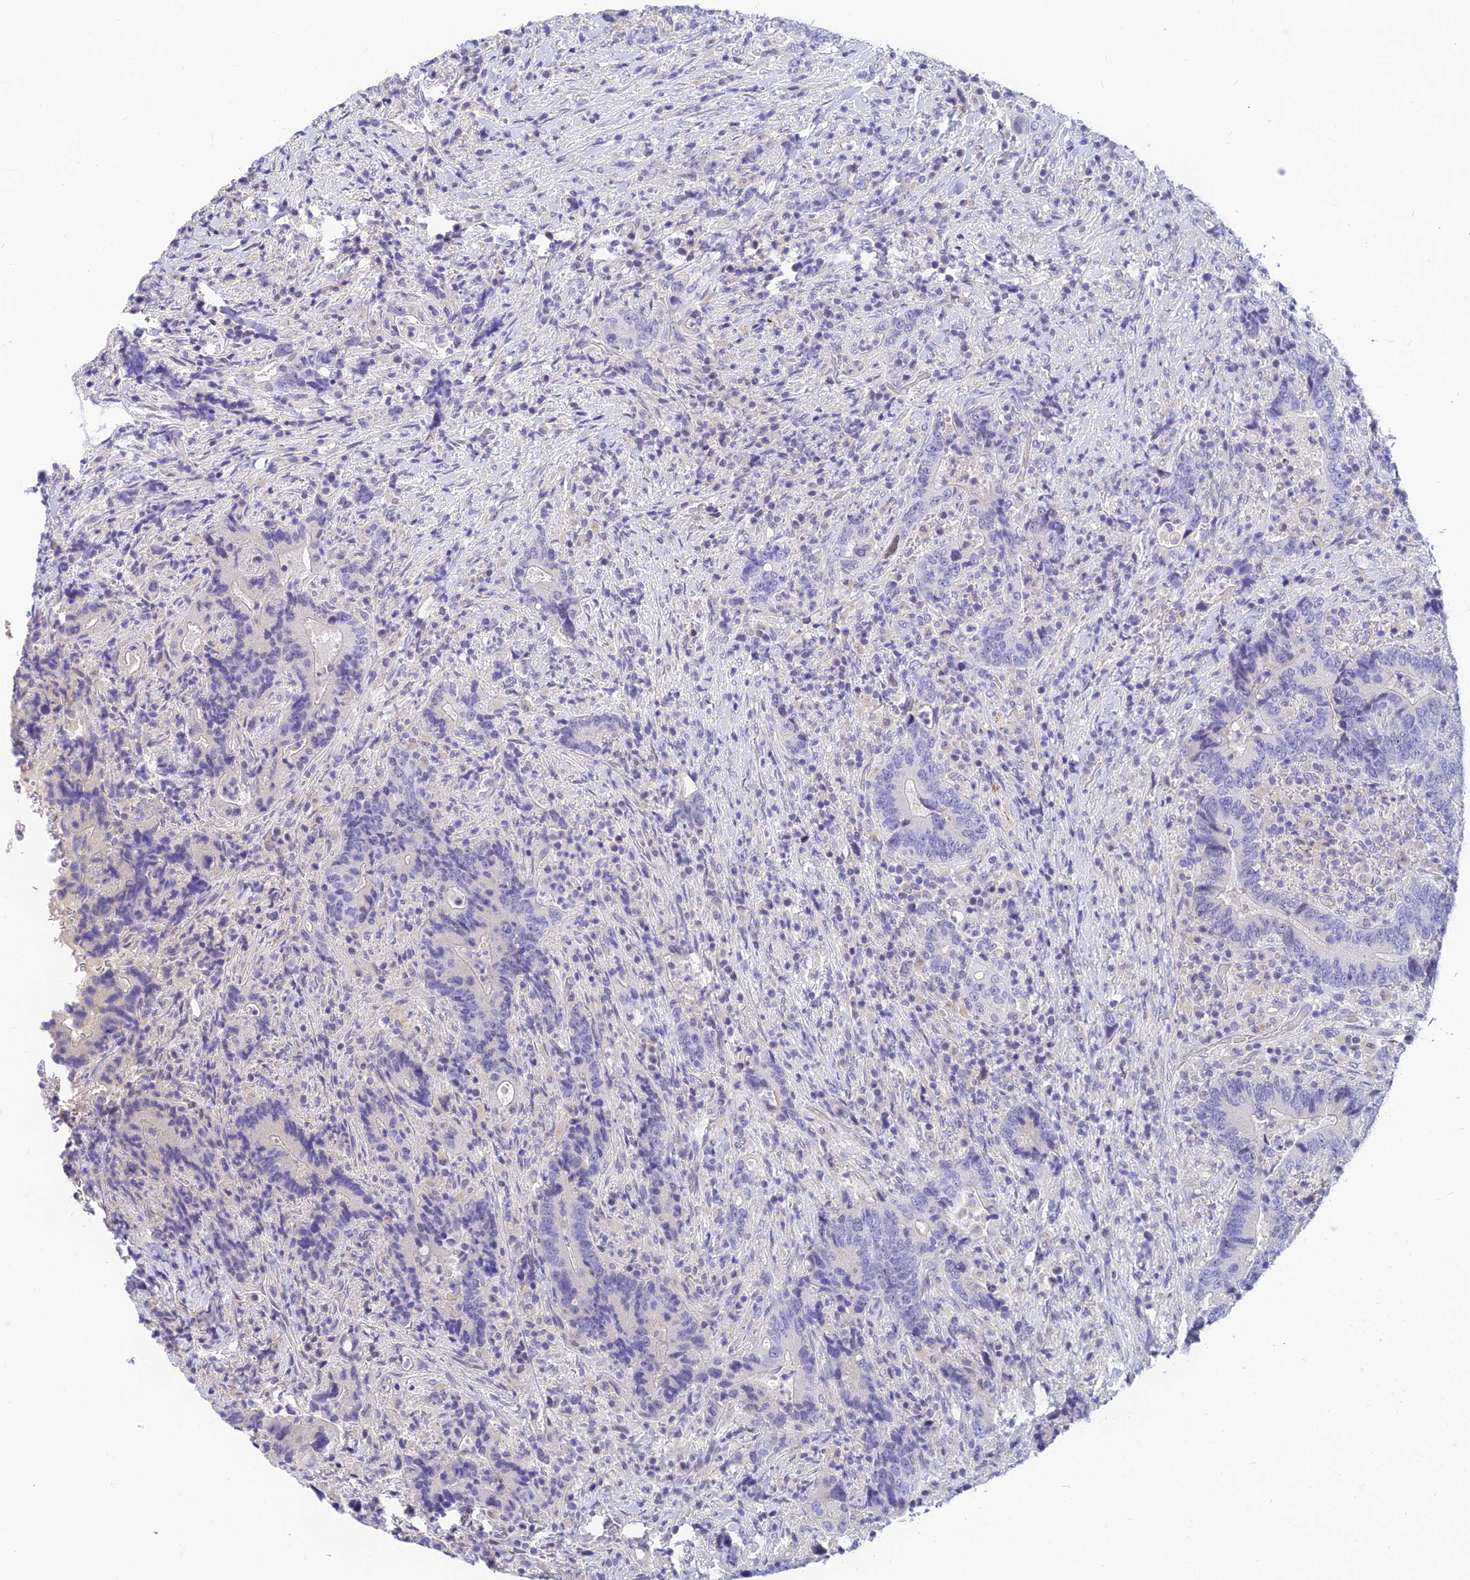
{"staining": {"intensity": "negative", "quantity": "none", "location": "none"}, "tissue": "colorectal cancer", "cell_type": "Tumor cells", "image_type": "cancer", "snomed": [{"axis": "morphology", "description": "Adenocarcinoma, NOS"}, {"axis": "topography", "description": "Colon"}], "caption": "This is an immunohistochemistry (IHC) image of colorectal adenocarcinoma. There is no staining in tumor cells.", "gene": "TMEM161B", "patient": {"sex": "female", "age": 75}}